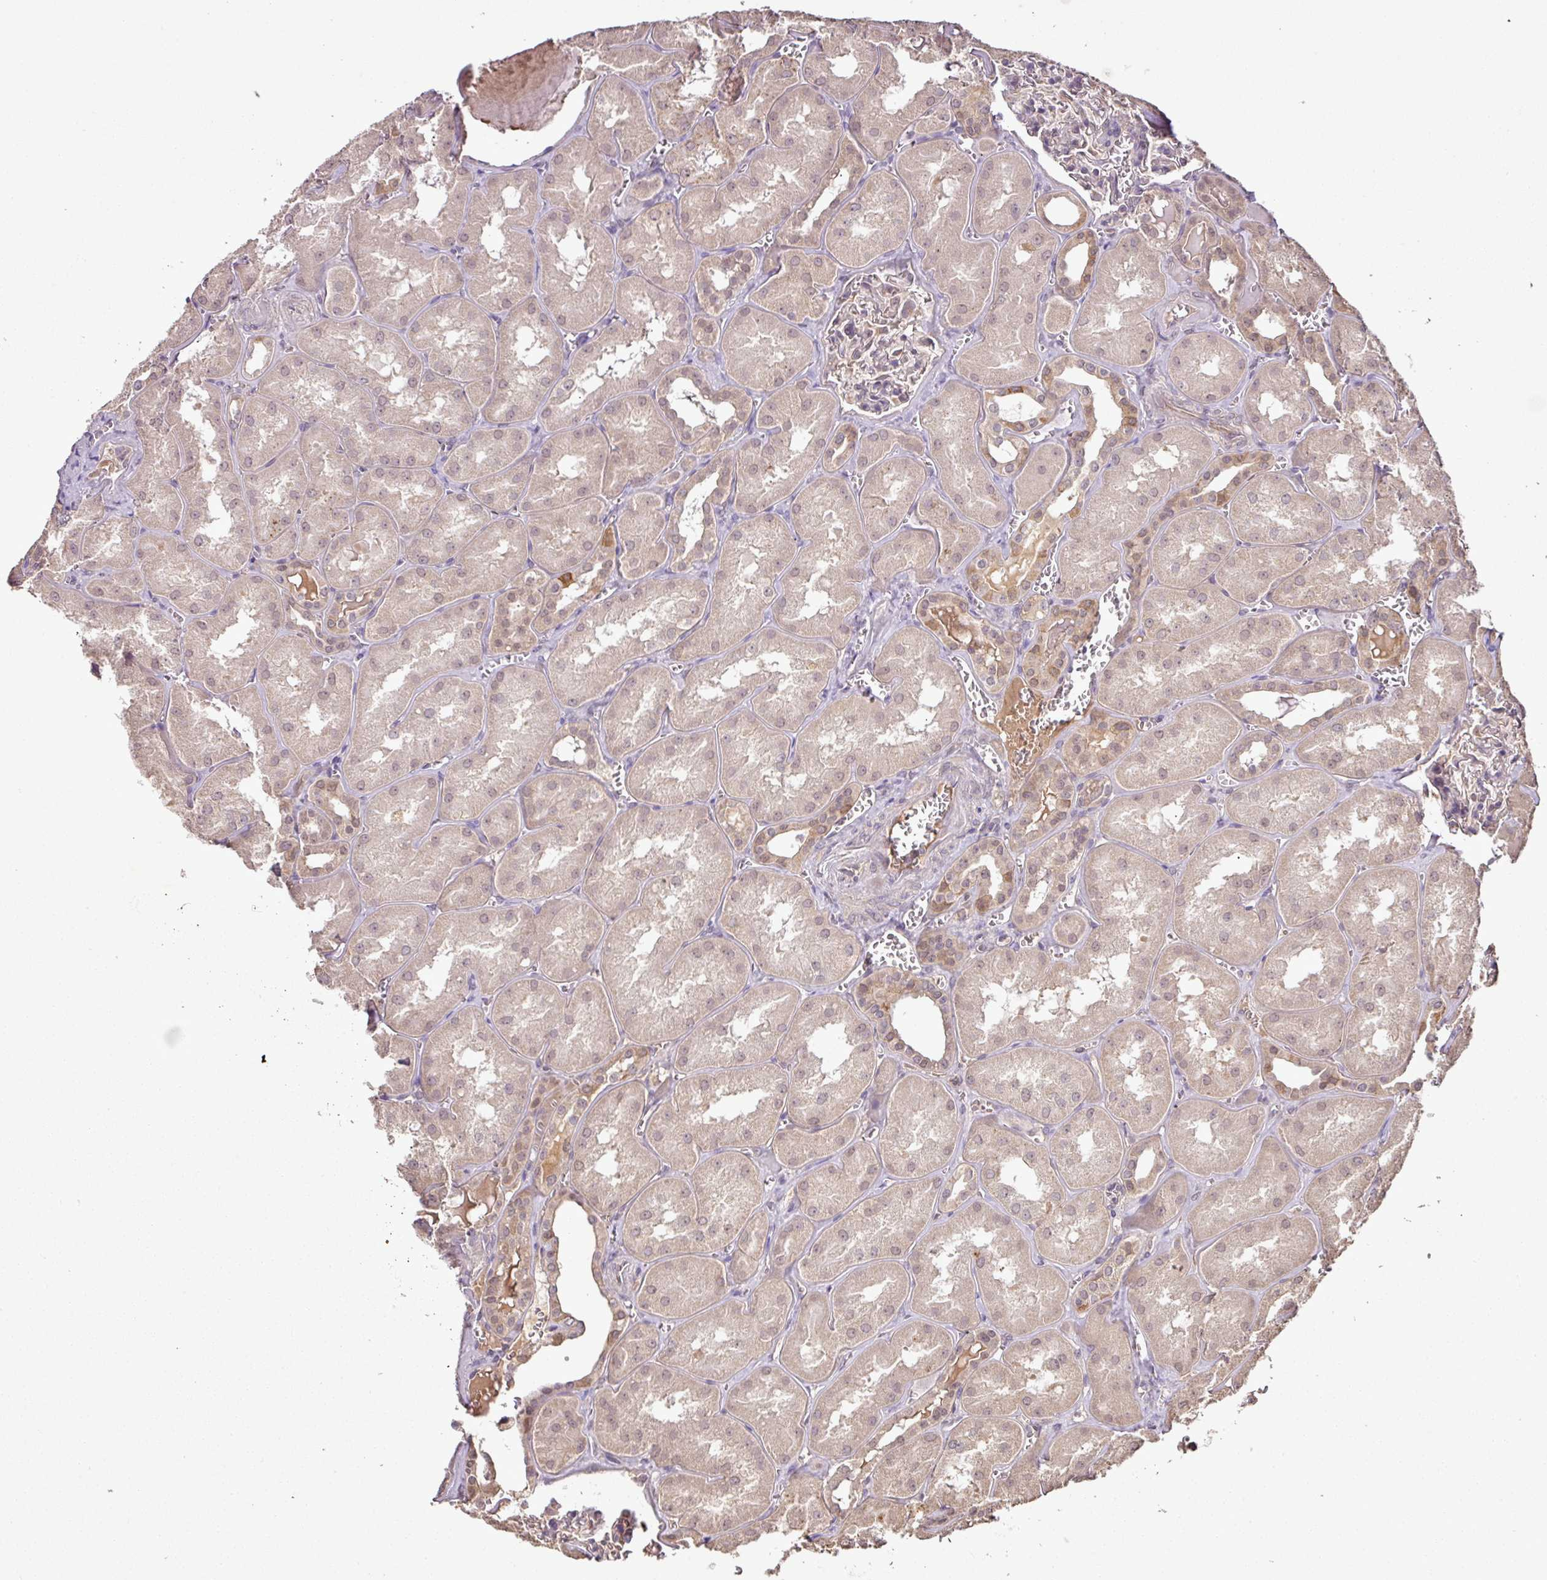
{"staining": {"intensity": "moderate", "quantity": "<25%", "location": "cytoplasmic/membranous"}, "tissue": "kidney", "cell_type": "Cells in glomeruli", "image_type": "normal", "snomed": [{"axis": "morphology", "description": "Normal tissue, NOS"}, {"axis": "topography", "description": "Kidney"}], "caption": "Kidney stained with immunohistochemistry exhibits moderate cytoplasmic/membranous positivity in approximately <25% of cells in glomeruli.", "gene": "DNAAF4", "patient": {"sex": "male", "age": 61}}